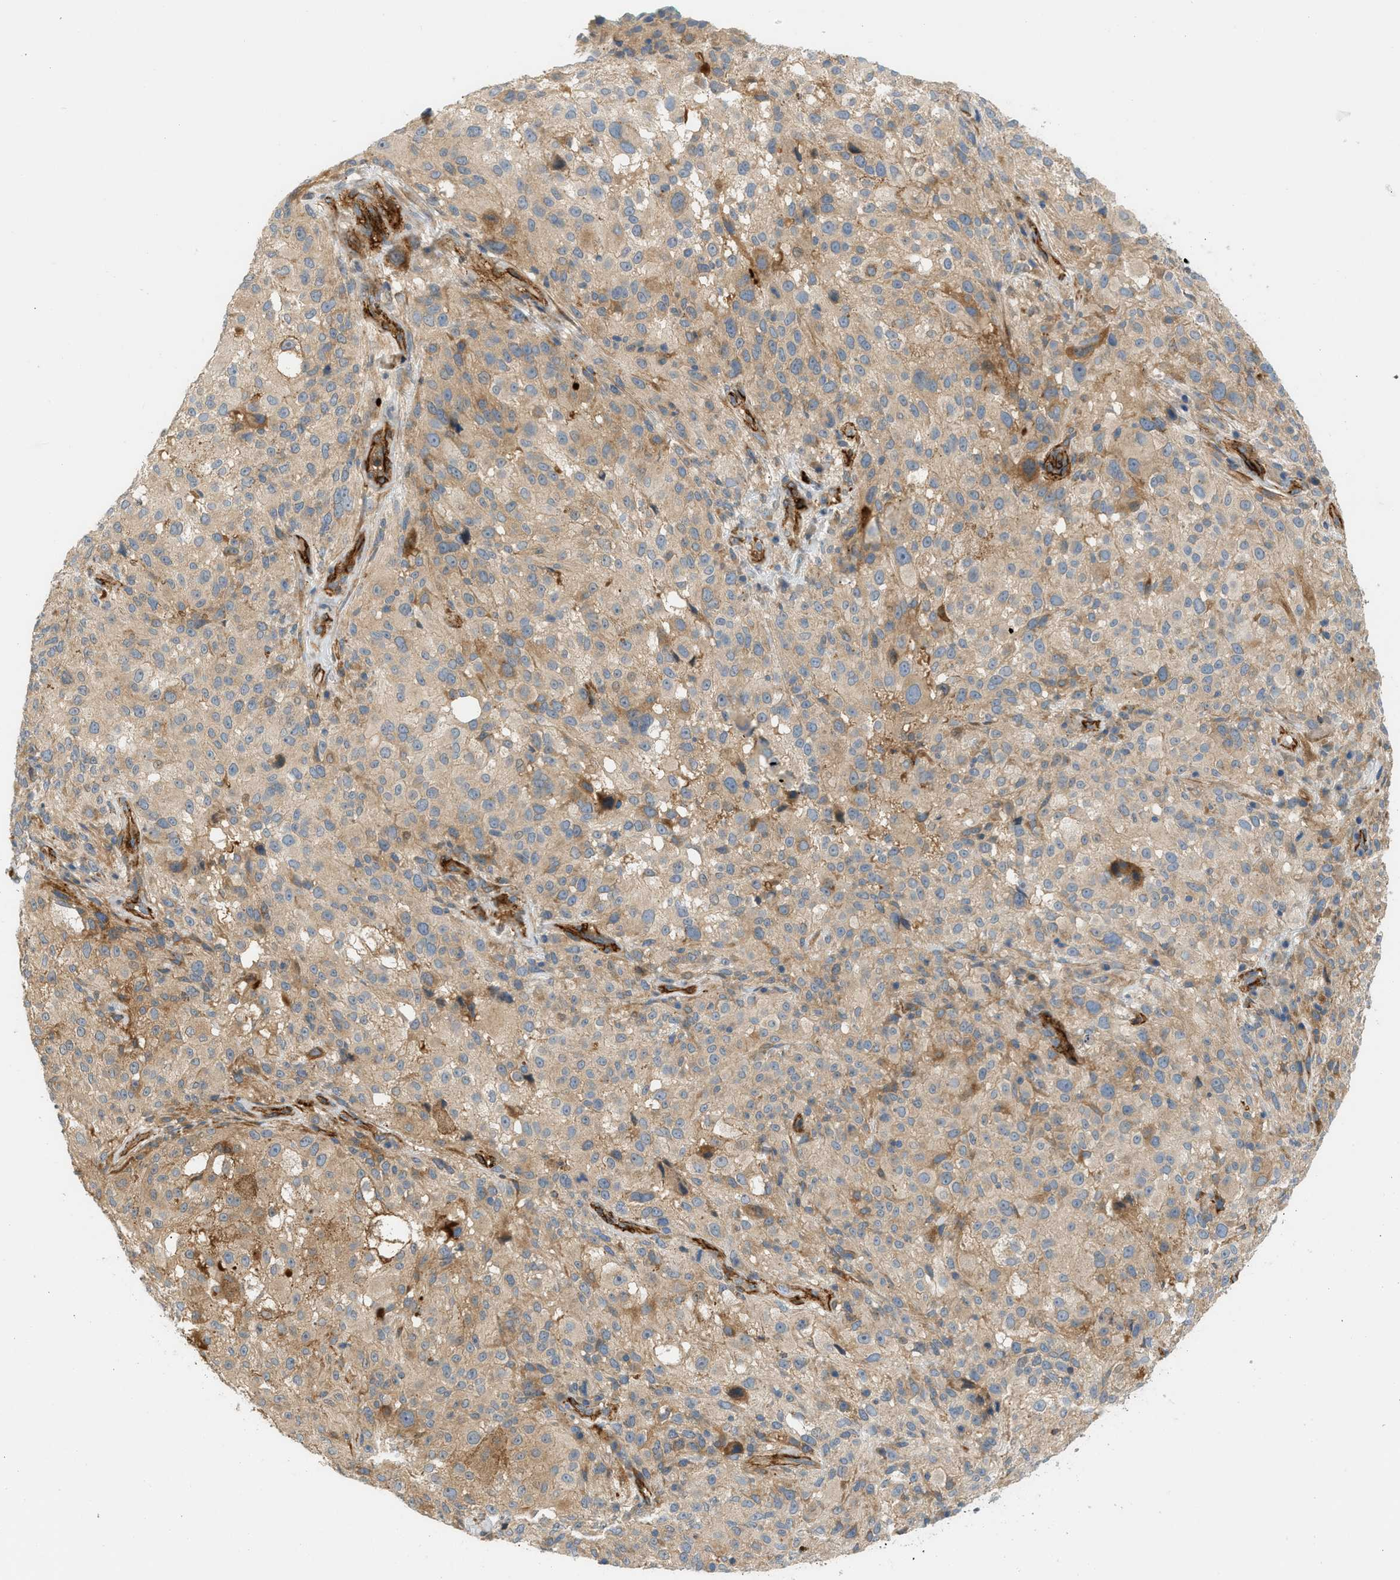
{"staining": {"intensity": "moderate", "quantity": ">75%", "location": "cytoplasmic/membranous"}, "tissue": "melanoma", "cell_type": "Tumor cells", "image_type": "cancer", "snomed": [{"axis": "morphology", "description": "Necrosis, NOS"}, {"axis": "morphology", "description": "Malignant melanoma, NOS"}, {"axis": "topography", "description": "Skin"}], "caption": "Malignant melanoma was stained to show a protein in brown. There is medium levels of moderate cytoplasmic/membranous staining in approximately >75% of tumor cells. (DAB IHC with brightfield microscopy, high magnification).", "gene": "EDNRA", "patient": {"sex": "female", "age": 87}}